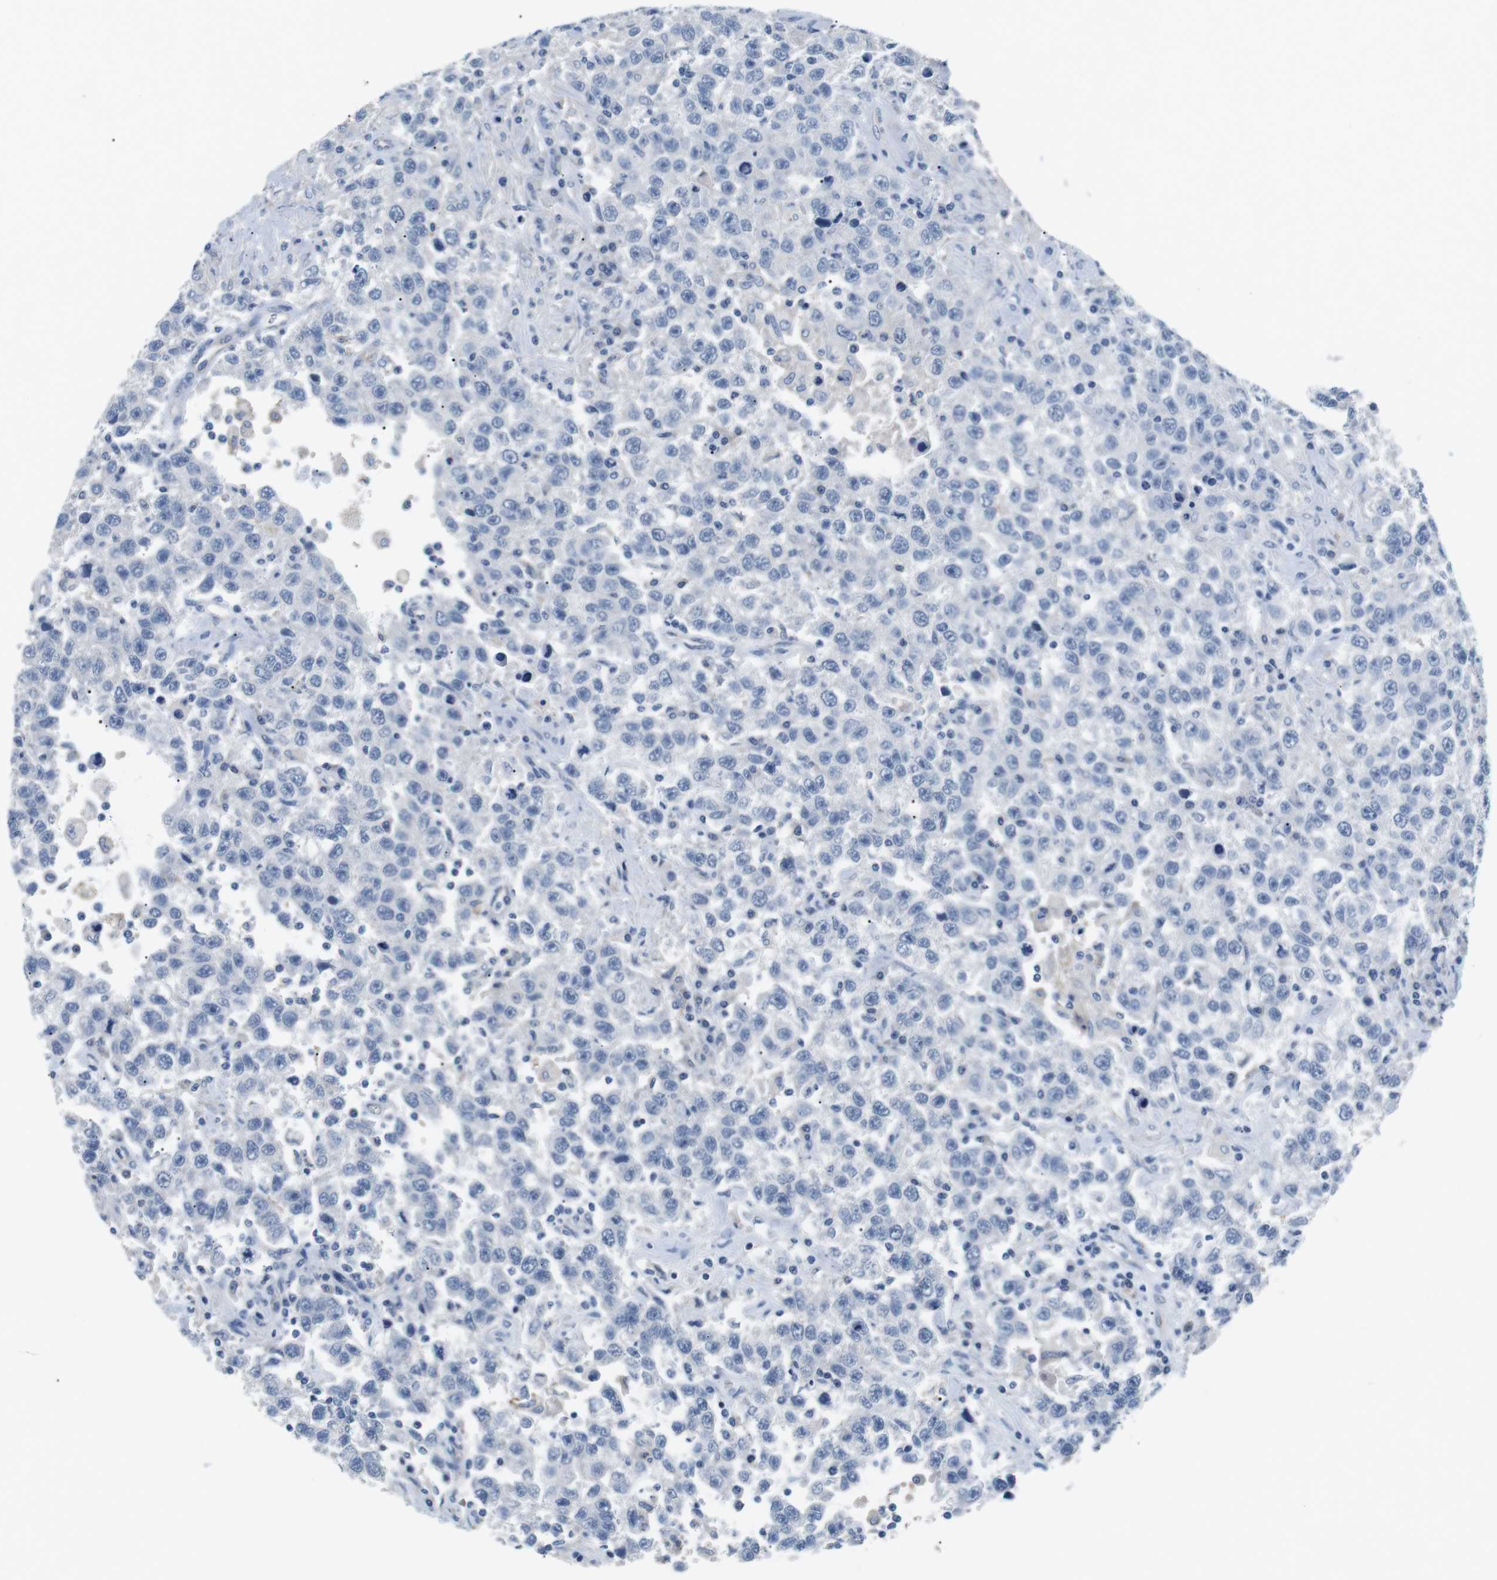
{"staining": {"intensity": "negative", "quantity": "none", "location": "none"}, "tissue": "testis cancer", "cell_type": "Tumor cells", "image_type": "cancer", "snomed": [{"axis": "morphology", "description": "Seminoma, NOS"}, {"axis": "topography", "description": "Testis"}], "caption": "Human testis cancer (seminoma) stained for a protein using IHC reveals no positivity in tumor cells.", "gene": "FCGRT", "patient": {"sex": "male", "age": 41}}